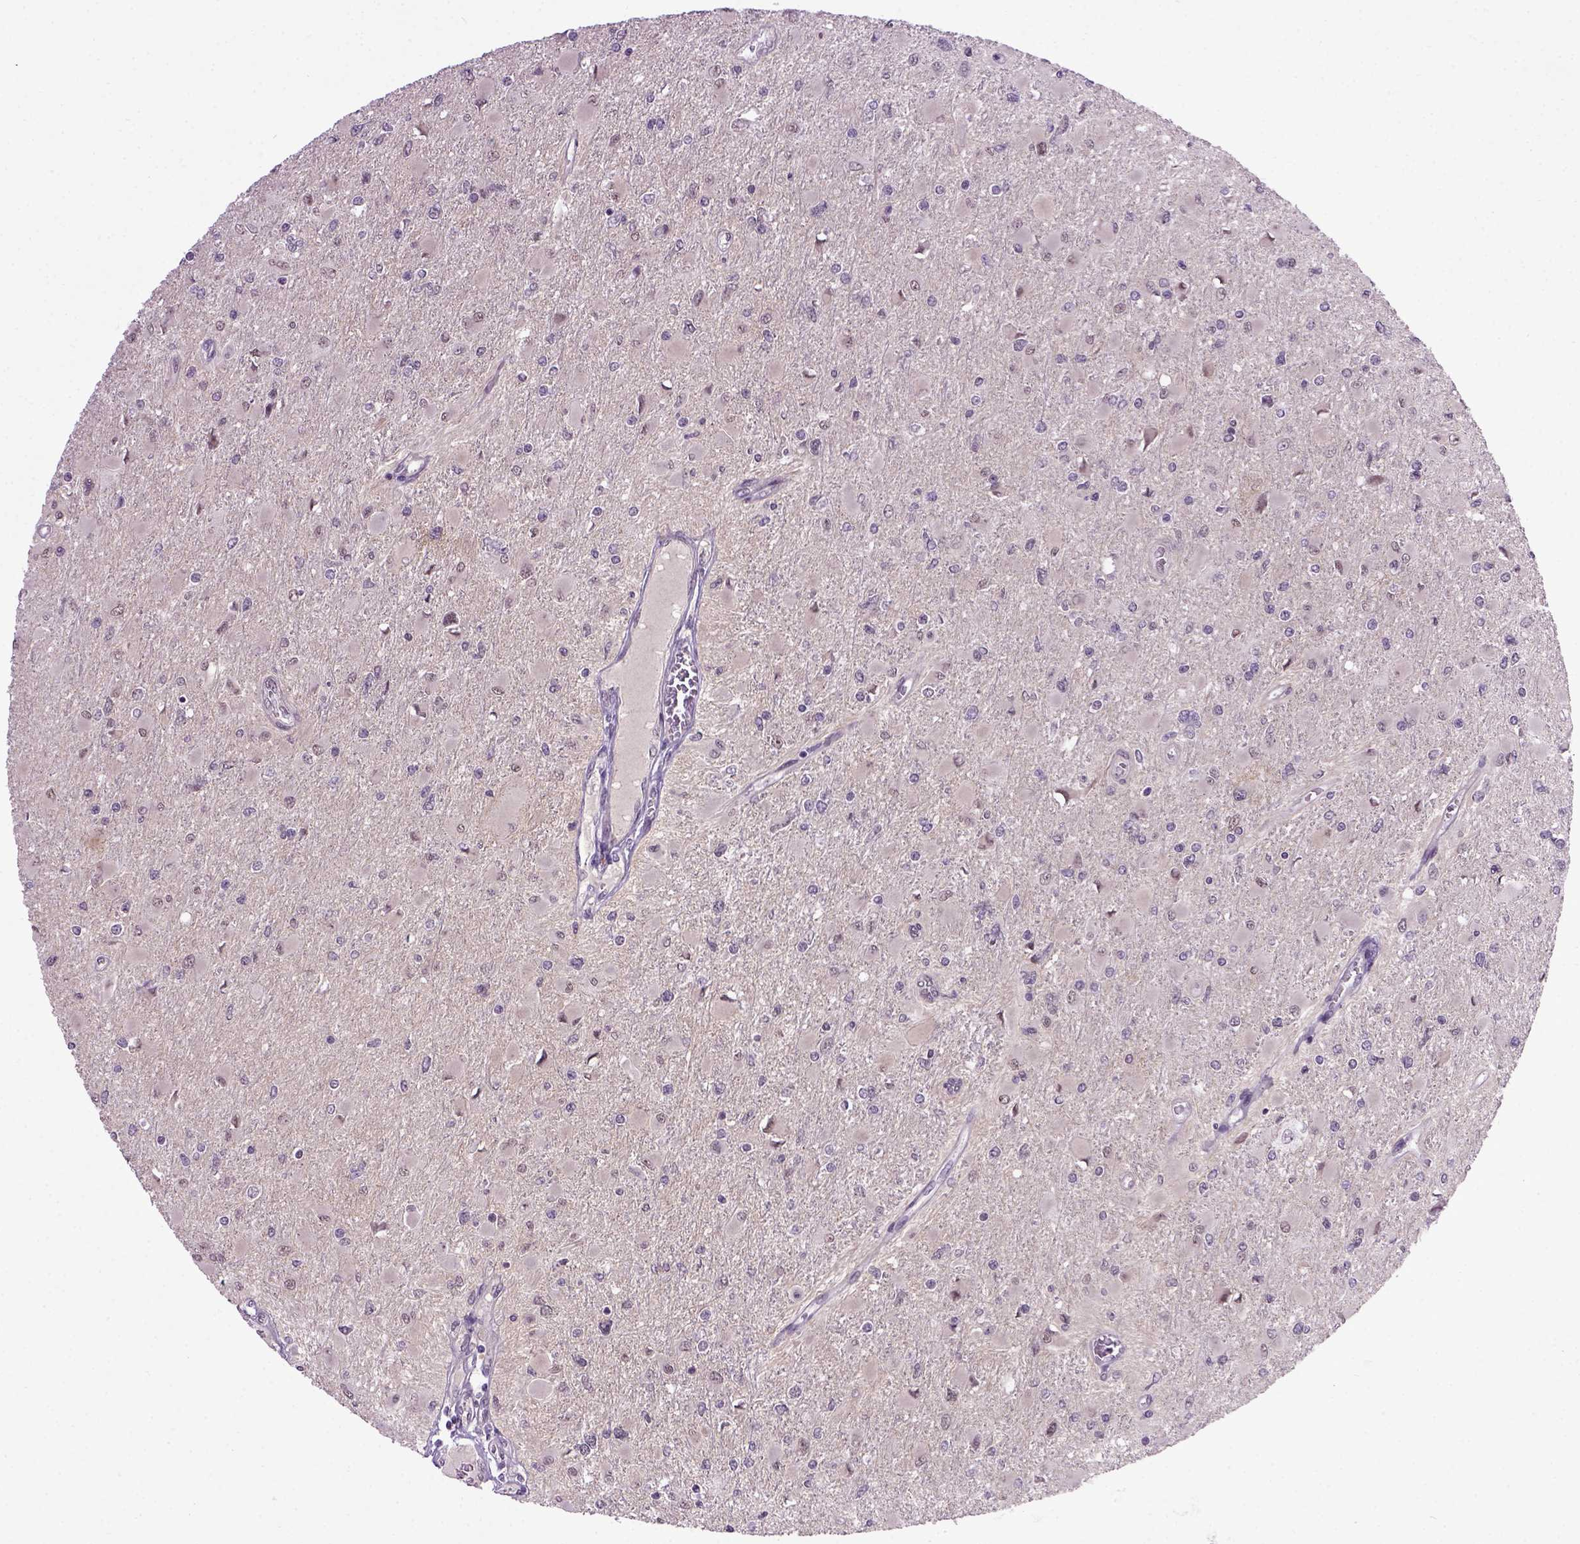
{"staining": {"intensity": "negative", "quantity": "none", "location": "none"}, "tissue": "glioma", "cell_type": "Tumor cells", "image_type": "cancer", "snomed": [{"axis": "morphology", "description": "Glioma, malignant, High grade"}, {"axis": "topography", "description": "Cerebral cortex"}], "caption": "High power microscopy photomicrograph of an IHC micrograph of high-grade glioma (malignant), revealing no significant expression in tumor cells.", "gene": "RAB43", "patient": {"sex": "female", "age": 36}}